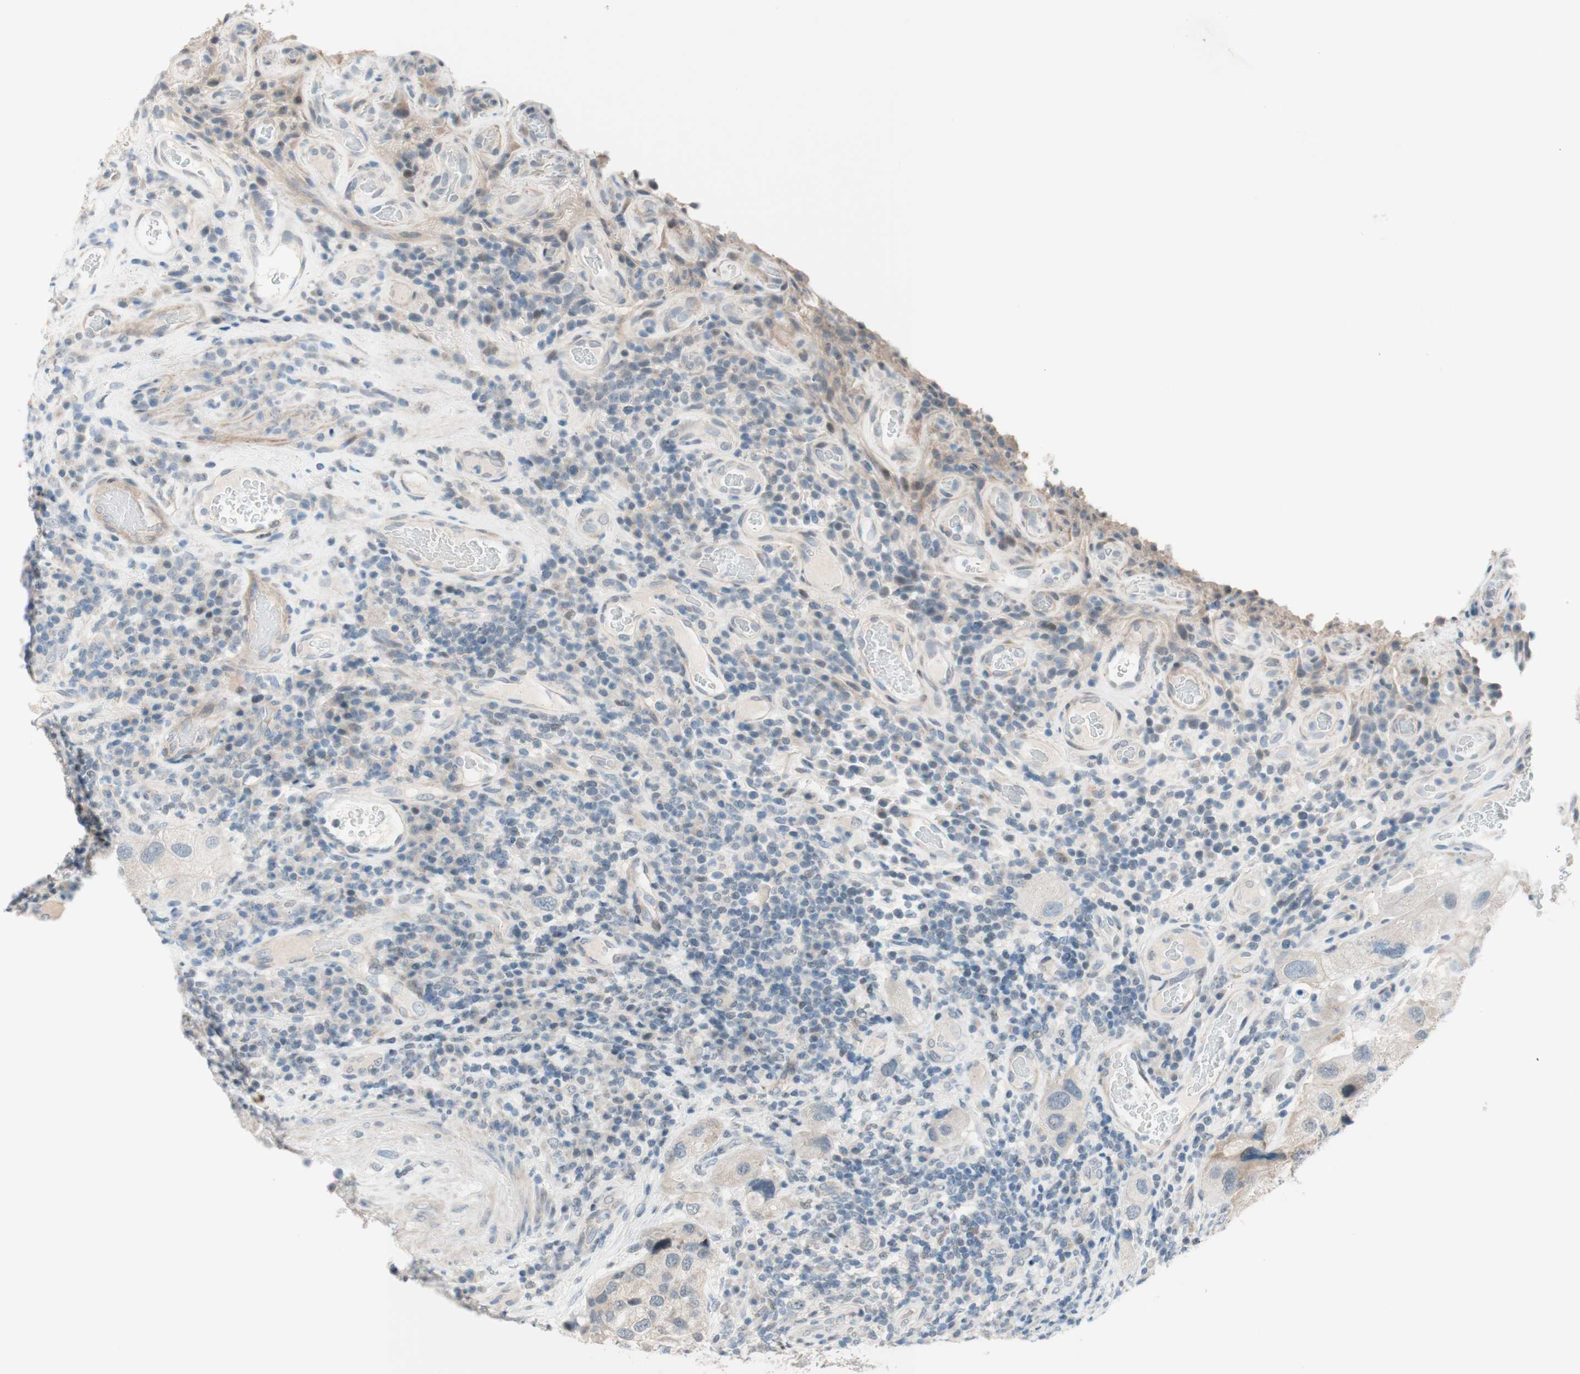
{"staining": {"intensity": "negative", "quantity": "none", "location": "none"}, "tissue": "urothelial cancer", "cell_type": "Tumor cells", "image_type": "cancer", "snomed": [{"axis": "morphology", "description": "Urothelial carcinoma, High grade"}, {"axis": "topography", "description": "Urinary bladder"}], "caption": "Urothelial cancer was stained to show a protein in brown. There is no significant positivity in tumor cells. The staining was performed using DAB (3,3'-diaminobenzidine) to visualize the protein expression in brown, while the nuclei were stained in blue with hematoxylin (Magnification: 20x).", "gene": "JPH1", "patient": {"sex": "female", "age": 64}}